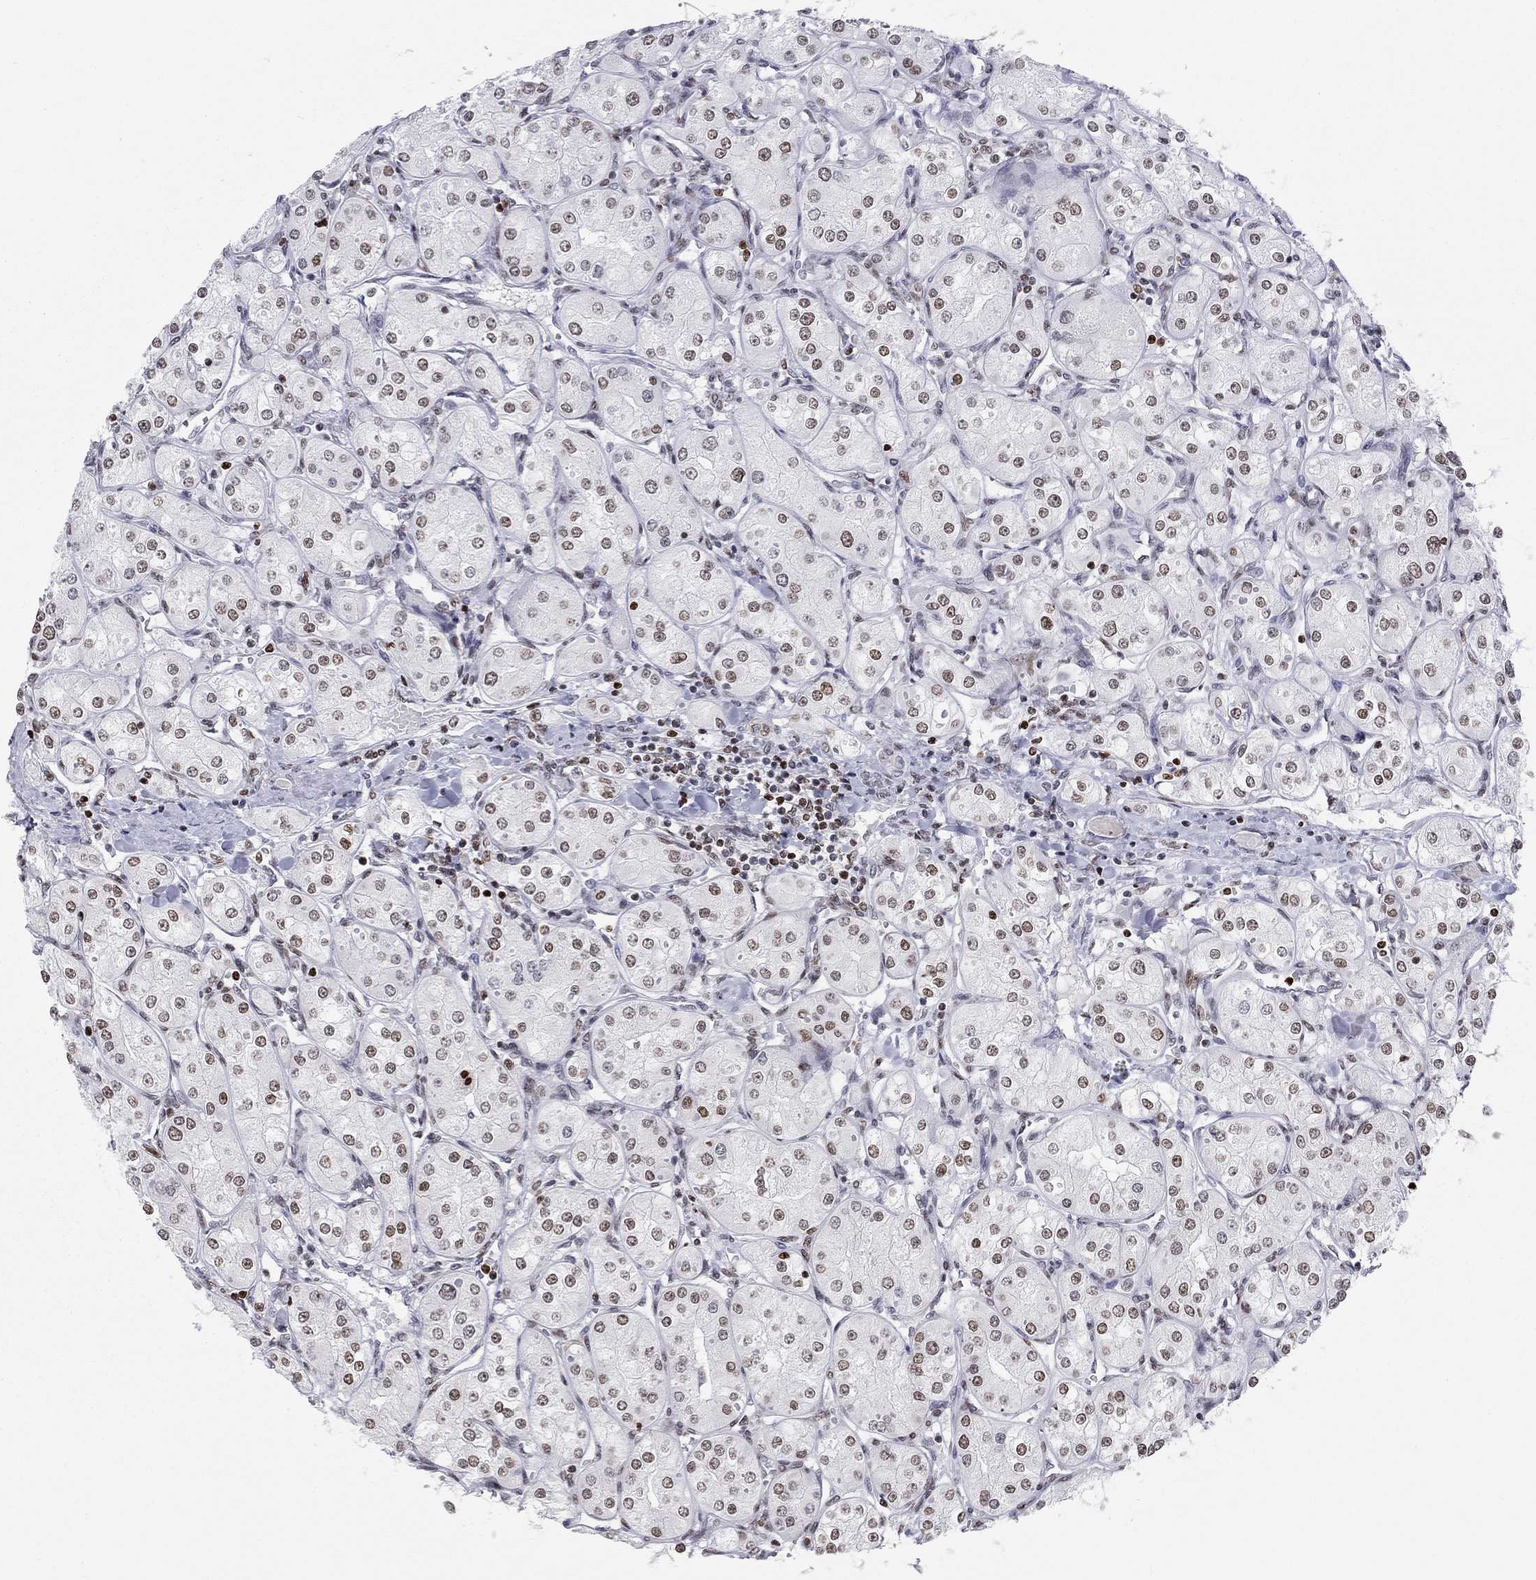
{"staining": {"intensity": "moderate", "quantity": "<25%", "location": "nuclear"}, "tissue": "renal cancer", "cell_type": "Tumor cells", "image_type": "cancer", "snomed": [{"axis": "morphology", "description": "Adenocarcinoma, NOS"}, {"axis": "topography", "description": "Kidney"}], "caption": "Adenocarcinoma (renal) stained for a protein shows moderate nuclear positivity in tumor cells.", "gene": "H2AX", "patient": {"sex": "male", "age": 77}}